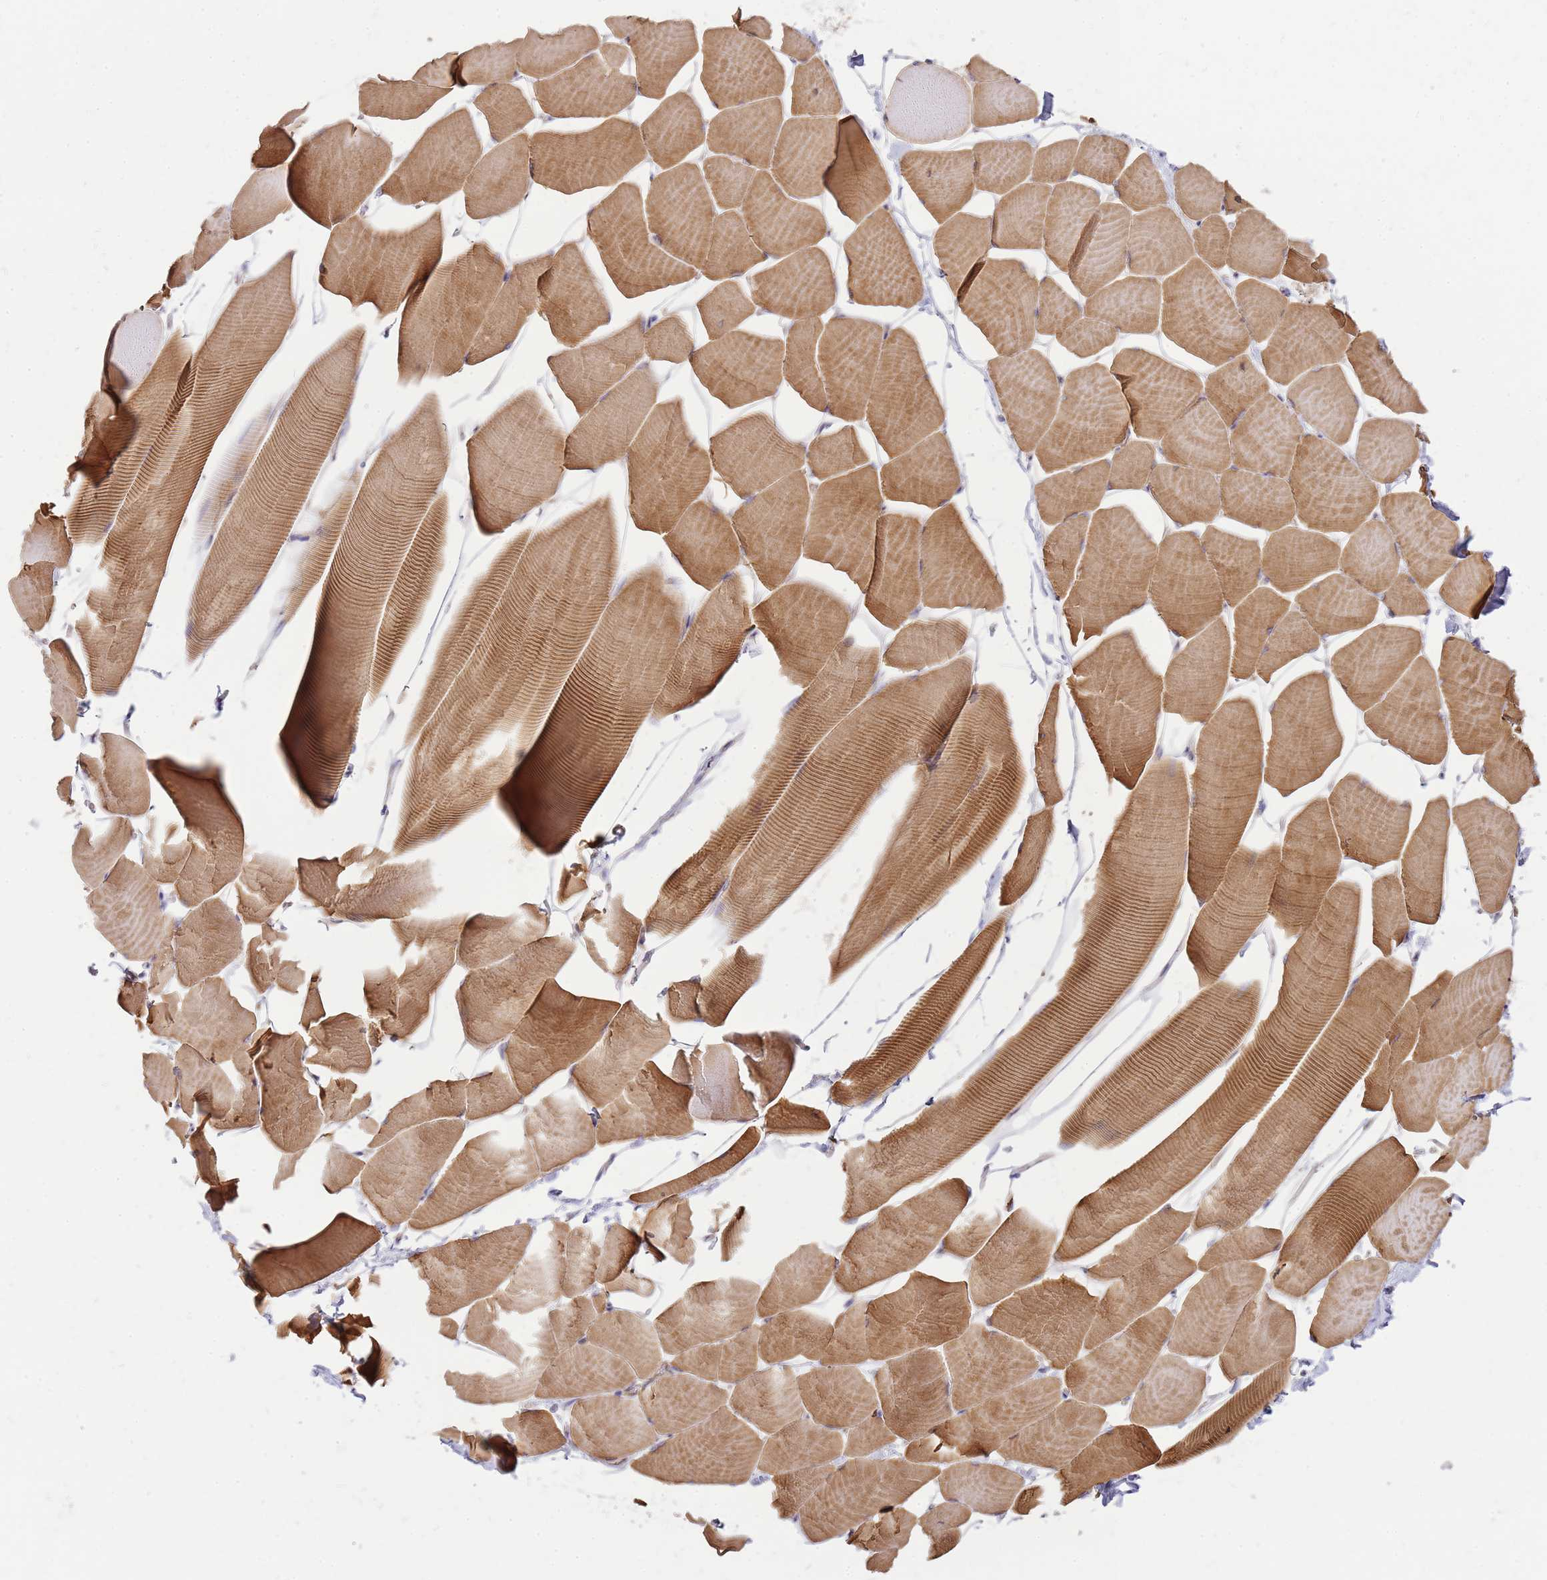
{"staining": {"intensity": "strong", "quantity": "25%-75%", "location": "cytoplasmic/membranous"}, "tissue": "skeletal muscle", "cell_type": "Myocytes", "image_type": "normal", "snomed": [{"axis": "morphology", "description": "Normal tissue, NOS"}, {"axis": "topography", "description": "Skeletal muscle"}], "caption": "Protein analysis of normal skeletal muscle exhibits strong cytoplasmic/membranous staining in approximately 25%-75% of myocytes. Nuclei are stained in blue.", "gene": "GRAP", "patient": {"sex": "male", "age": 25}}